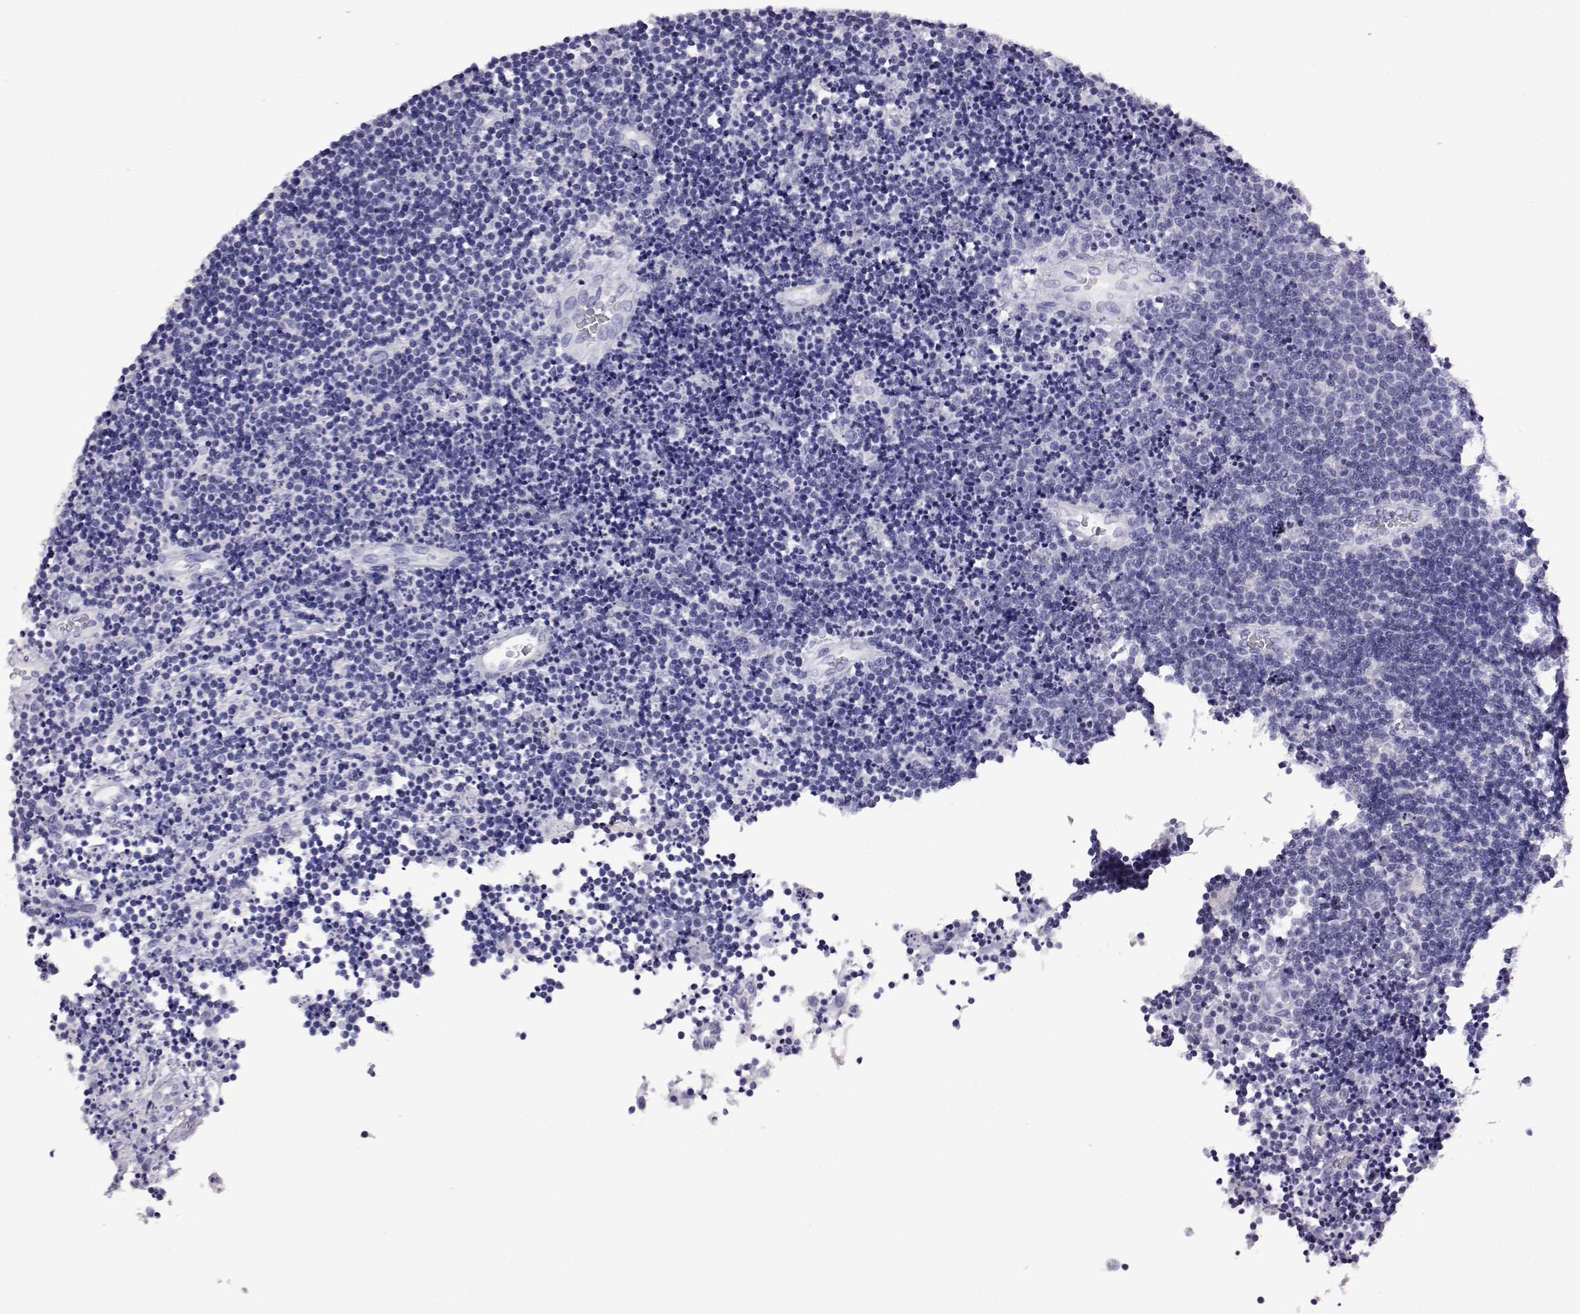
{"staining": {"intensity": "negative", "quantity": "none", "location": "none"}, "tissue": "lymphoma", "cell_type": "Tumor cells", "image_type": "cancer", "snomed": [{"axis": "morphology", "description": "Malignant lymphoma, non-Hodgkin's type, Low grade"}, {"axis": "topography", "description": "Brain"}], "caption": "Tumor cells are negative for protein expression in human lymphoma. The staining is performed using DAB (3,3'-diaminobenzidine) brown chromogen with nuclei counter-stained in using hematoxylin.", "gene": "AKR1B1", "patient": {"sex": "female", "age": 66}}